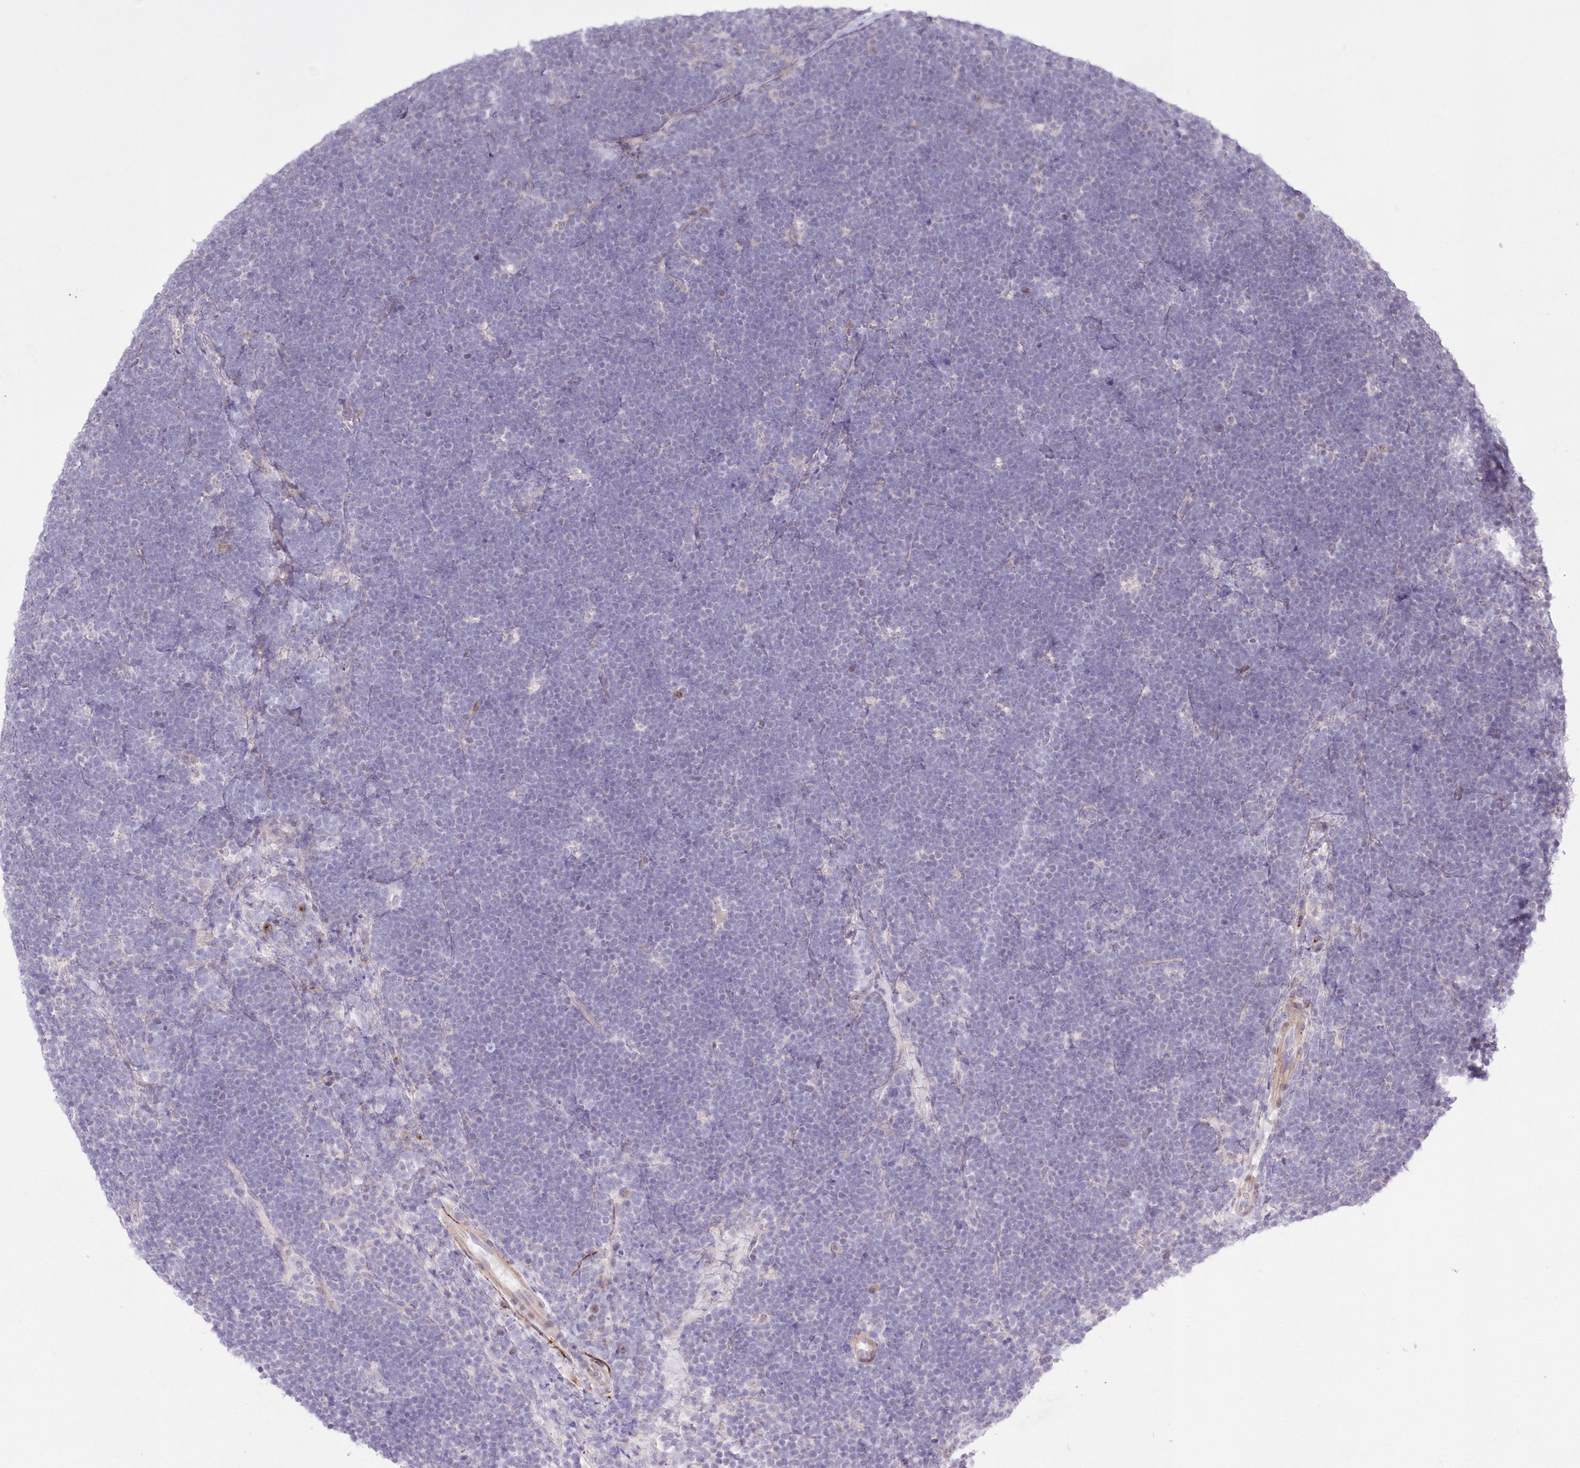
{"staining": {"intensity": "negative", "quantity": "none", "location": "none"}, "tissue": "lymphoma", "cell_type": "Tumor cells", "image_type": "cancer", "snomed": [{"axis": "morphology", "description": "Malignant lymphoma, non-Hodgkin's type, High grade"}, {"axis": "topography", "description": "Lymph node"}], "caption": "Malignant lymphoma, non-Hodgkin's type (high-grade) stained for a protein using immunohistochemistry (IHC) displays no expression tumor cells.", "gene": "FAM241B", "patient": {"sex": "male", "age": 13}}